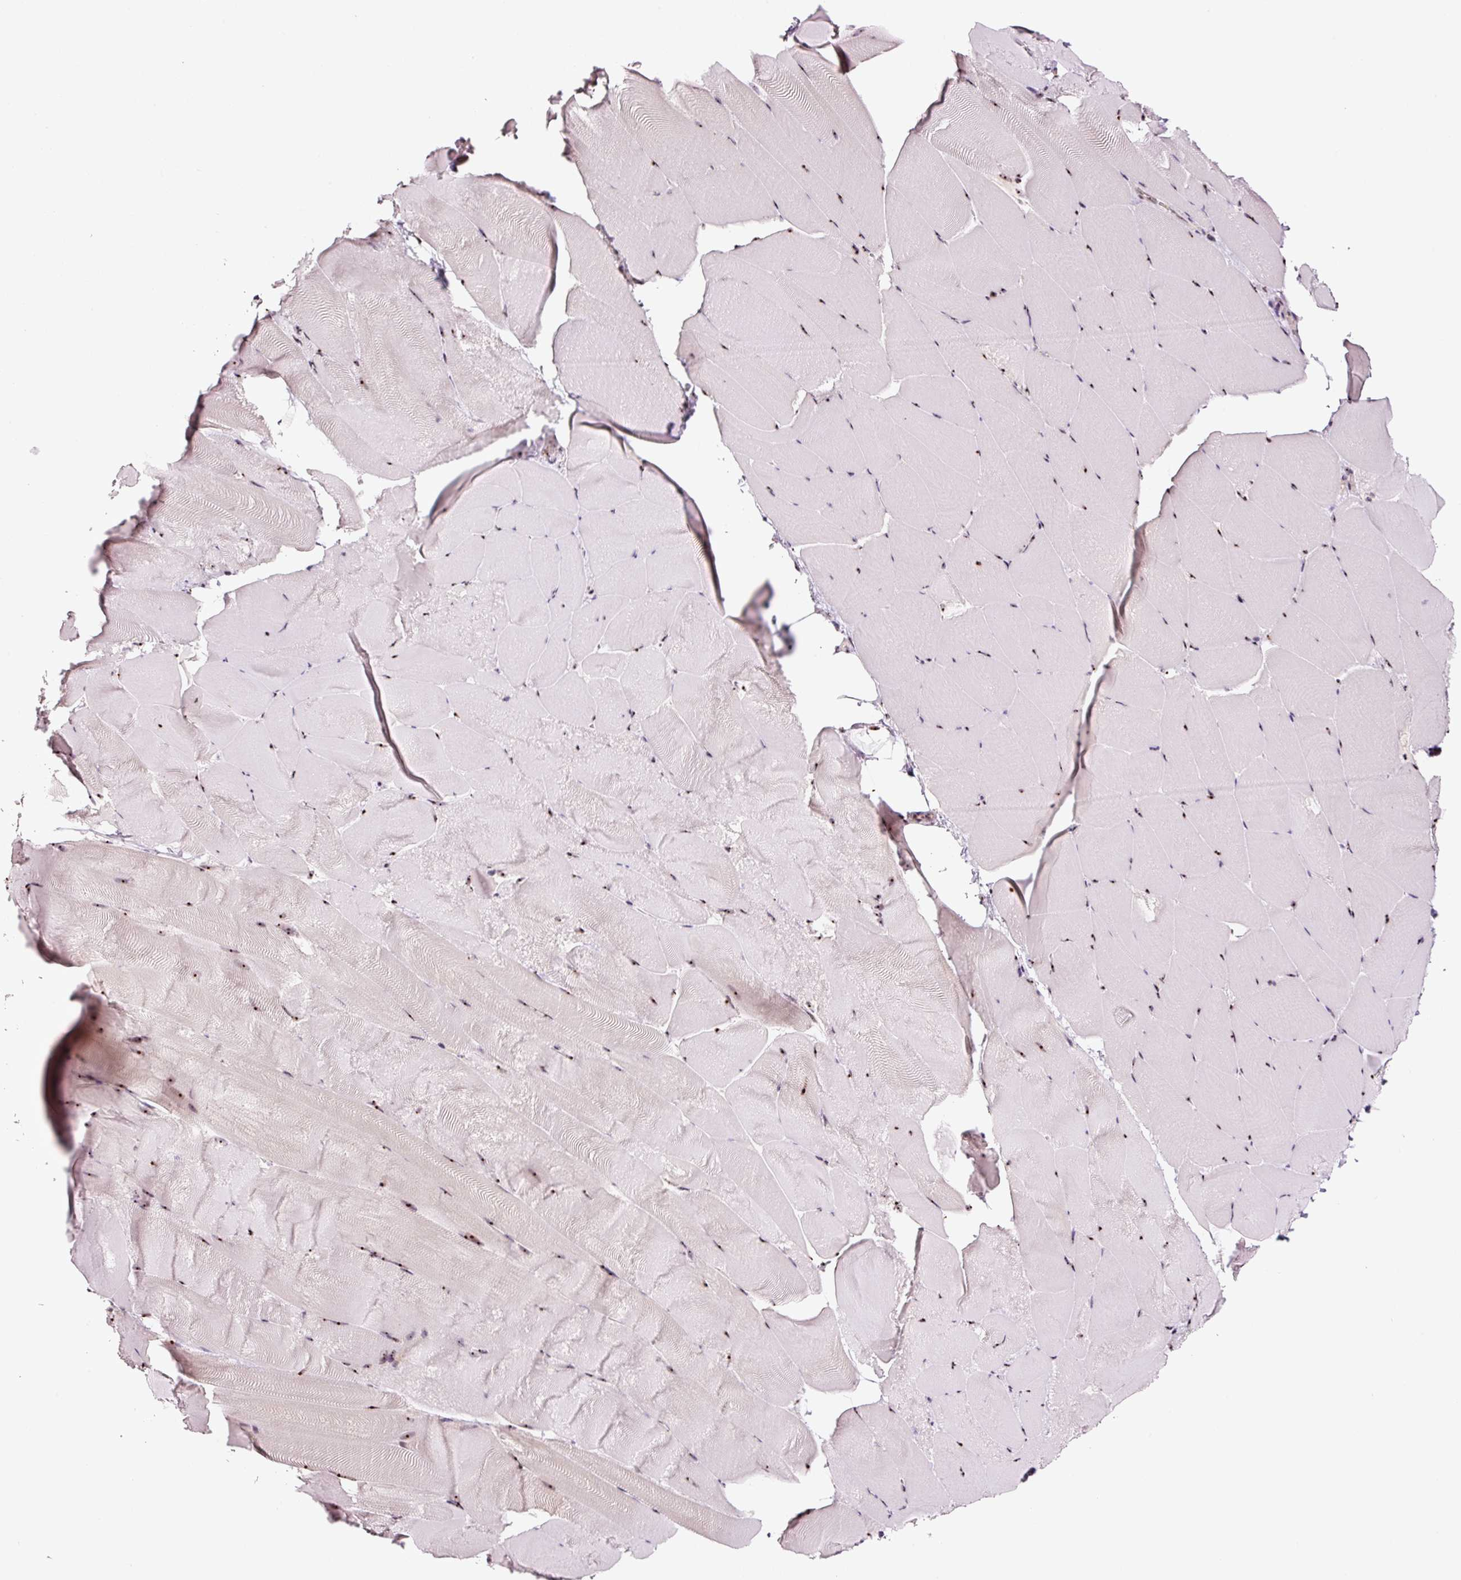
{"staining": {"intensity": "moderate", "quantity": "25%-75%", "location": "nuclear"}, "tissue": "skeletal muscle", "cell_type": "Myocytes", "image_type": "normal", "snomed": [{"axis": "morphology", "description": "Normal tissue, NOS"}, {"axis": "topography", "description": "Skeletal muscle"}], "caption": "A medium amount of moderate nuclear expression is identified in about 25%-75% of myocytes in unremarkable skeletal muscle.", "gene": "GNL3", "patient": {"sex": "female", "age": 64}}